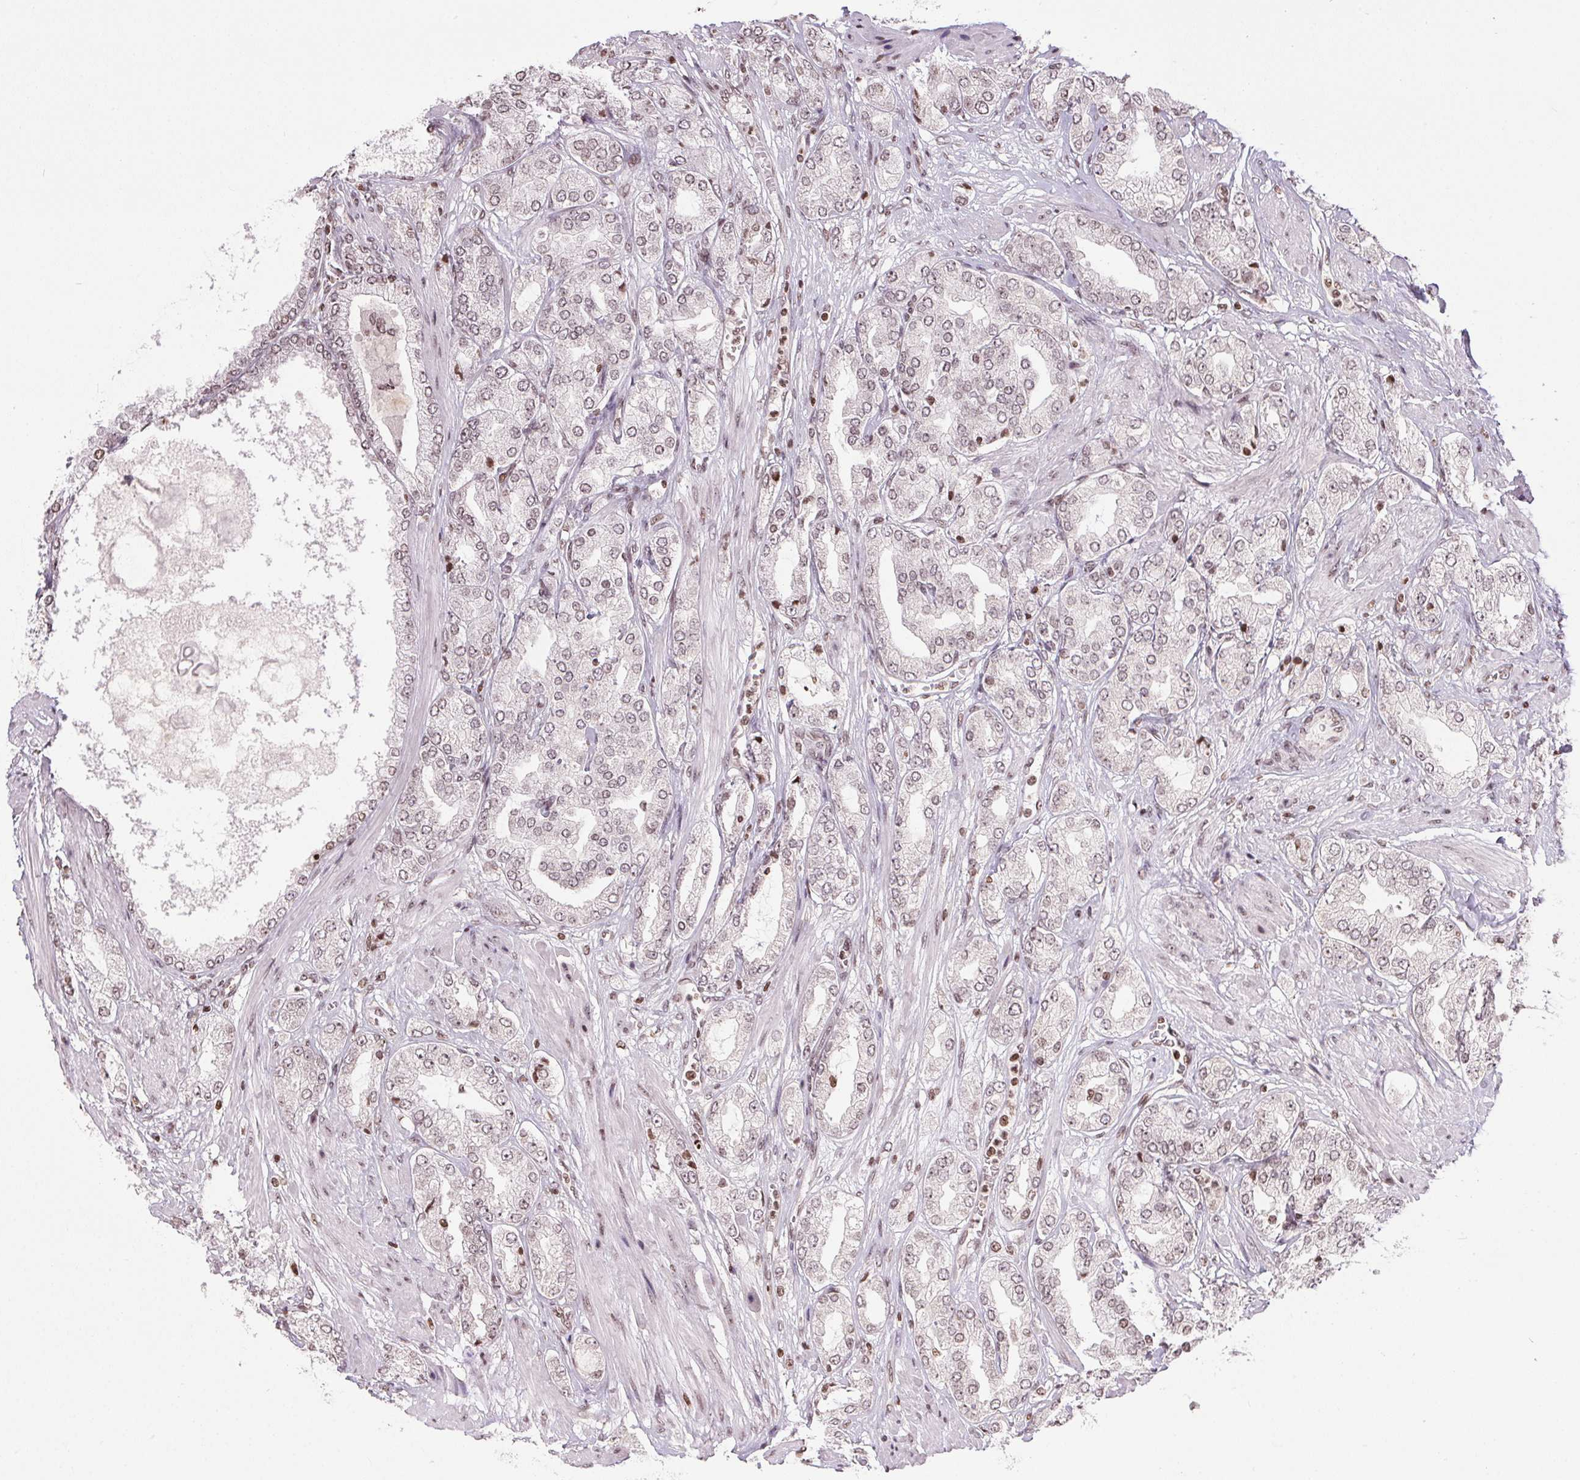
{"staining": {"intensity": "moderate", "quantity": "25%-75%", "location": "nuclear"}, "tissue": "prostate cancer", "cell_type": "Tumor cells", "image_type": "cancer", "snomed": [{"axis": "morphology", "description": "Adenocarcinoma, High grade"}, {"axis": "topography", "description": "Prostate"}], "caption": "High-power microscopy captured an immunohistochemistry image of prostate cancer, revealing moderate nuclear positivity in about 25%-75% of tumor cells.", "gene": "RNF181", "patient": {"sex": "male", "age": 68}}